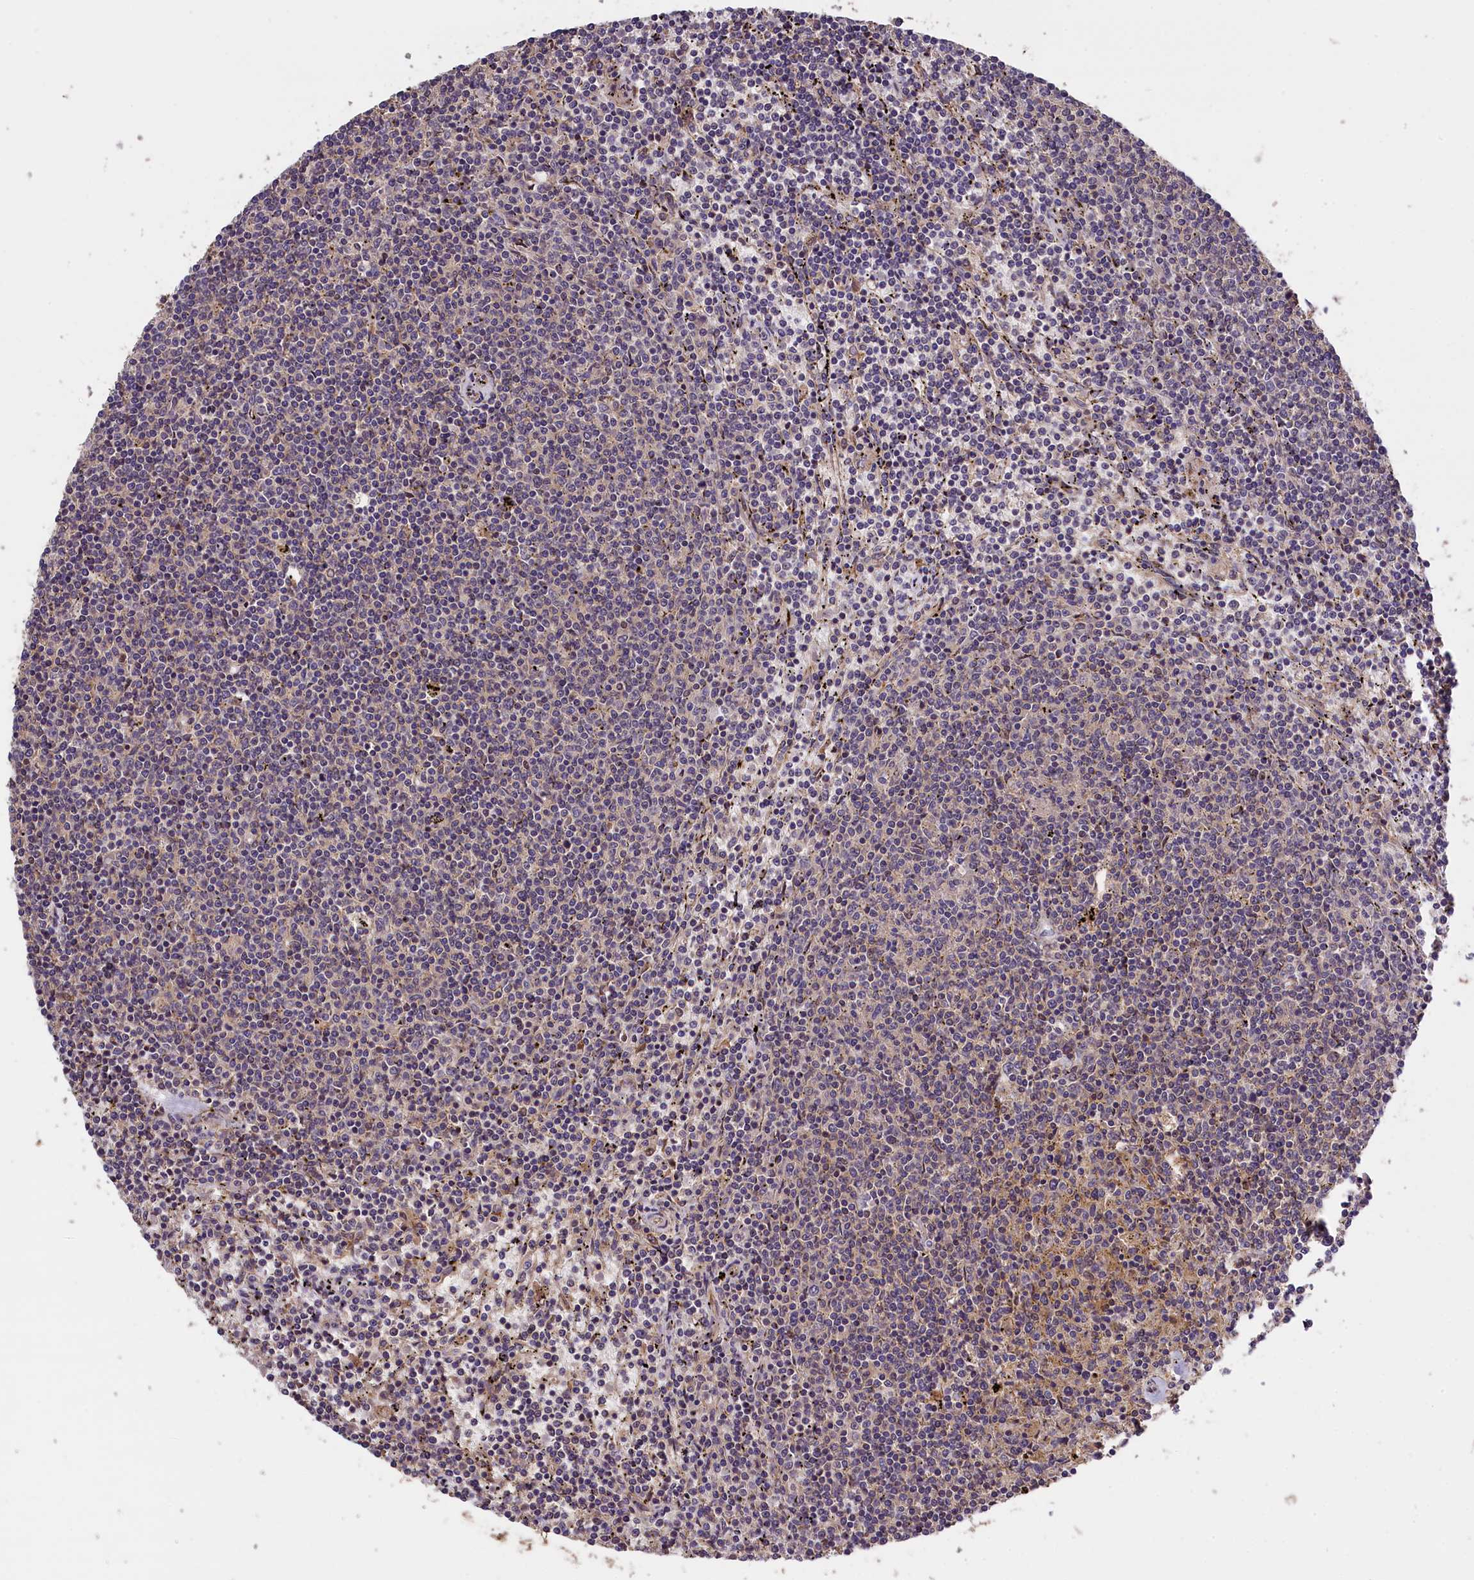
{"staining": {"intensity": "negative", "quantity": "none", "location": "none"}, "tissue": "lymphoma", "cell_type": "Tumor cells", "image_type": "cancer", "snomed": [{"axis": "morphology", "description": "Malignant lymphoma, non-Hodgkin's type, Low grade"}, {"axis": "topography", "description": "Spleen"}], "caption": "Lymphoma stained for a protein using immunohistochemistry (IHC) exhibits no positivity tumor cells.", "gene": "DNAJB9", "patient": {"sex": "female", "age": 50}}